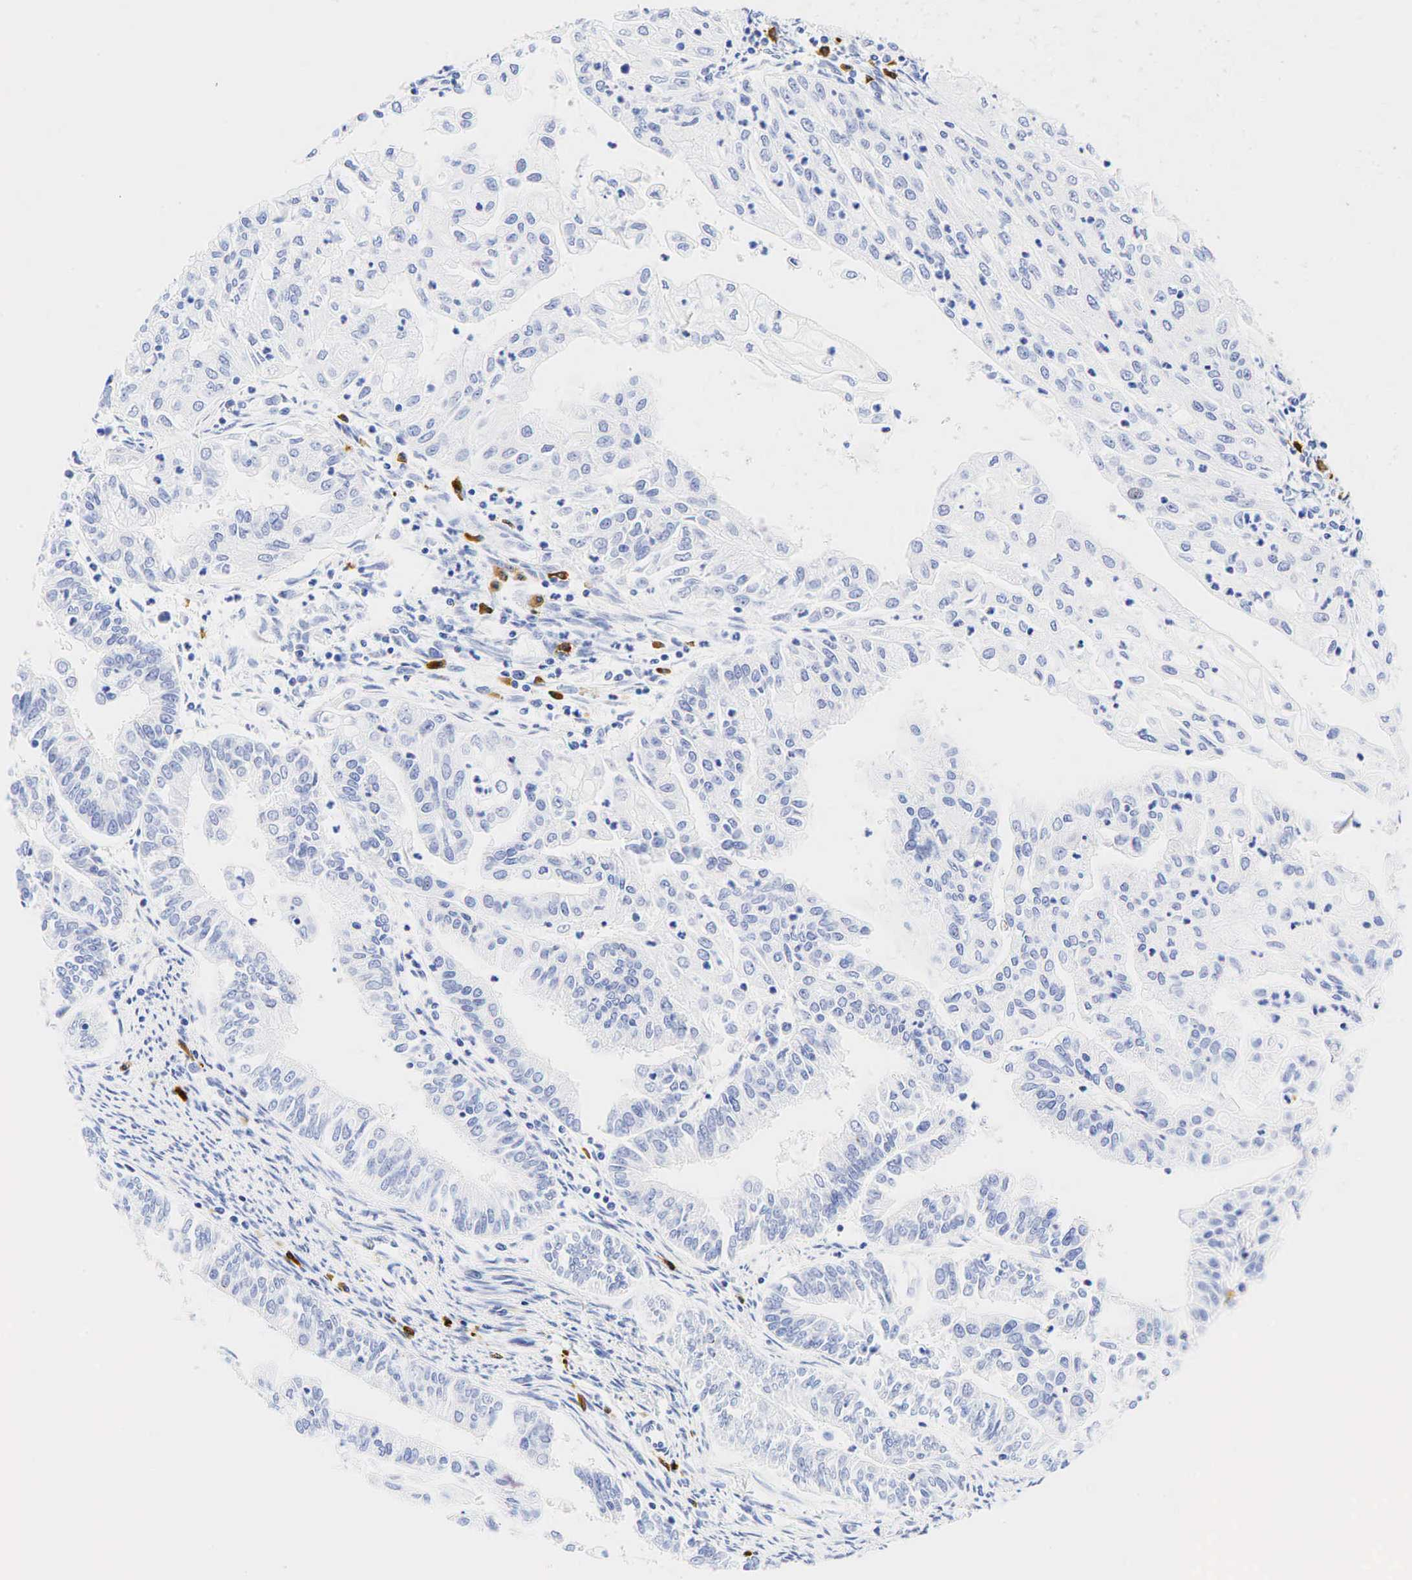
{"staining": {"intensity": "negative", "quantity": "none", "location": "none"}, "tissue": "endometrial cancer", "cell_type": "Tumor cells", "image_type": "cancer", "snomed": [{"axis": "morphology", "description": "Adenocarcinoma, NOS"}, {"axis": "topography", "description": "Endometrium"}], "caption": "High power microscopy image of an IHC micrograph of endometrial adenocarcinoma, revealing no significant expression in tumor cells.", "gene": "CD79A", "patient": {"sex": "female", "age": 75}}